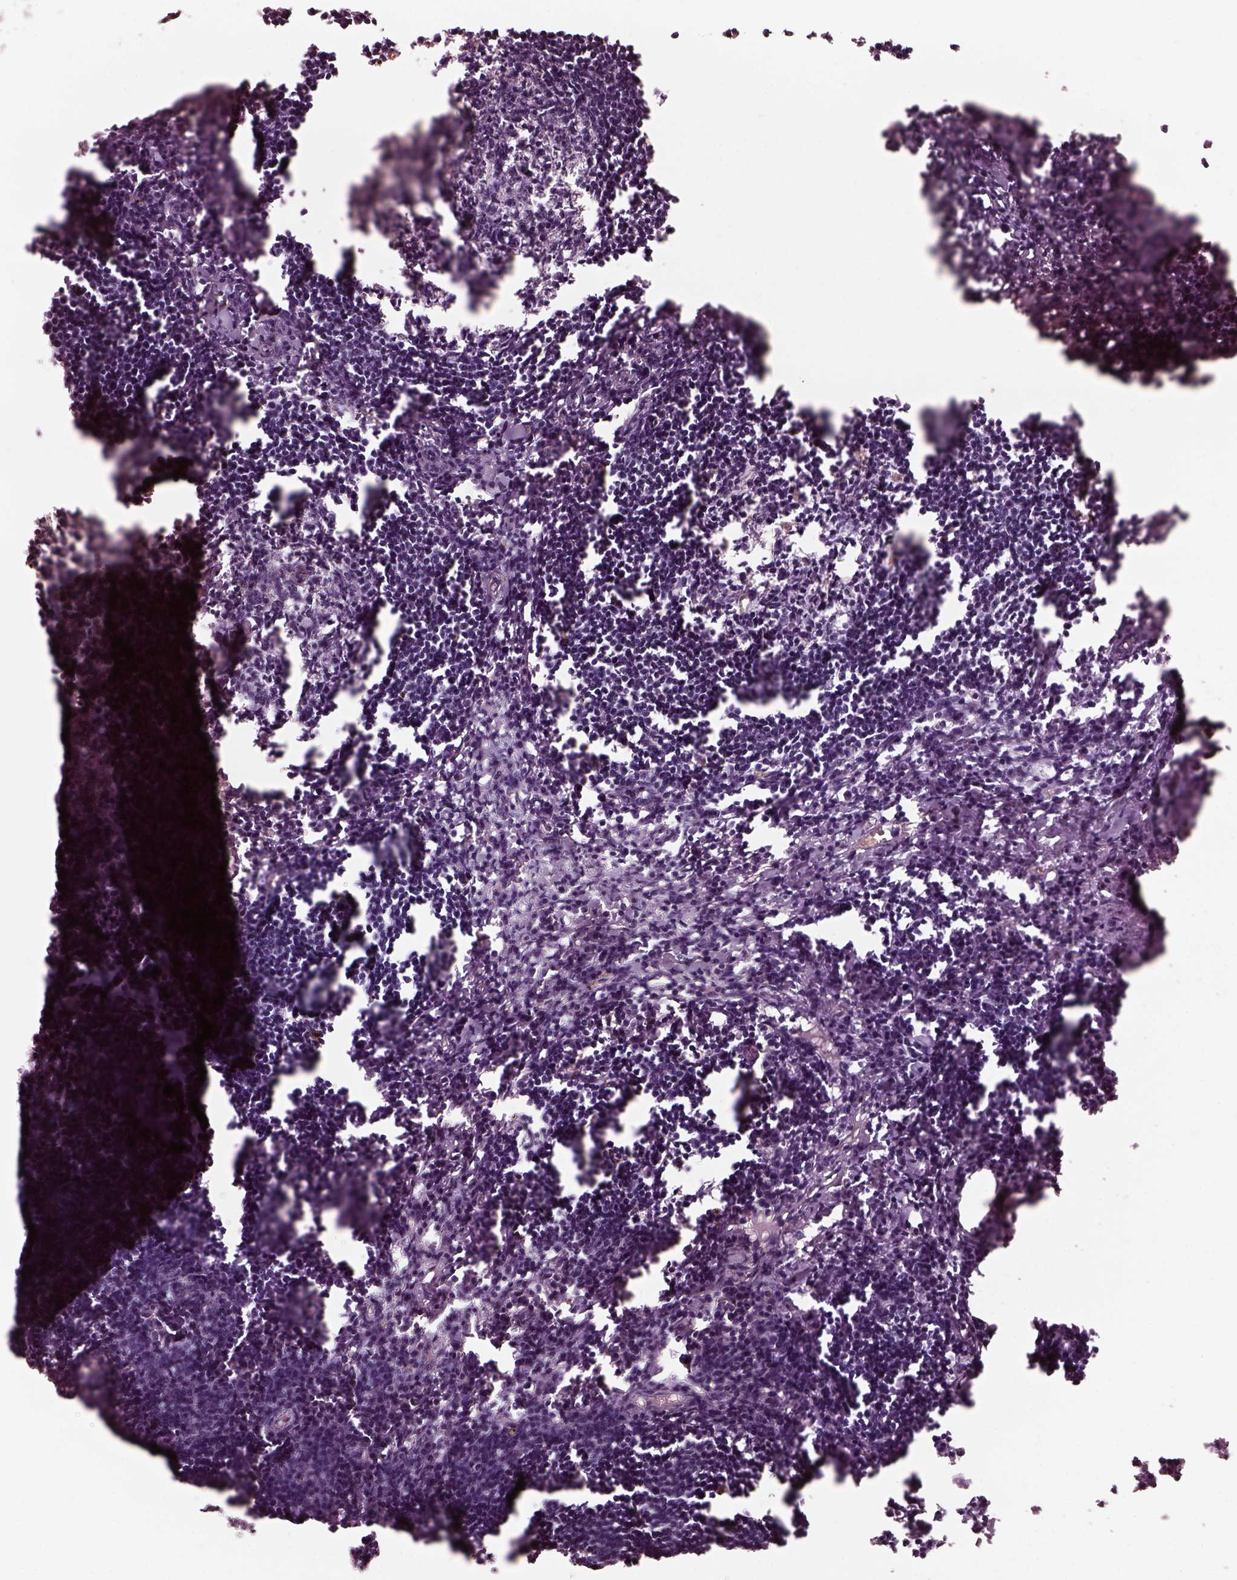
{"staining": {"intensity": "negative", "quantity": "none", "location": "none"}, "tissue": "lymph node", "cell_type": "Germinal center cells", "image_type": "normal", "snomed": [{"axis": "morphology", "description": "Normal tissue, NOS"}, {"axis": "topography", "description": "Lymph node"}], "caption": "There is no significant staining in germinal center cells of lymph node. (Stains: DAB immunohistochemistry with hematoxylin counter stain, Microscopy: brightfield microscopy at high magnification).", "gene": "CGA", "patient": {"sex": "male", "age": 55}}